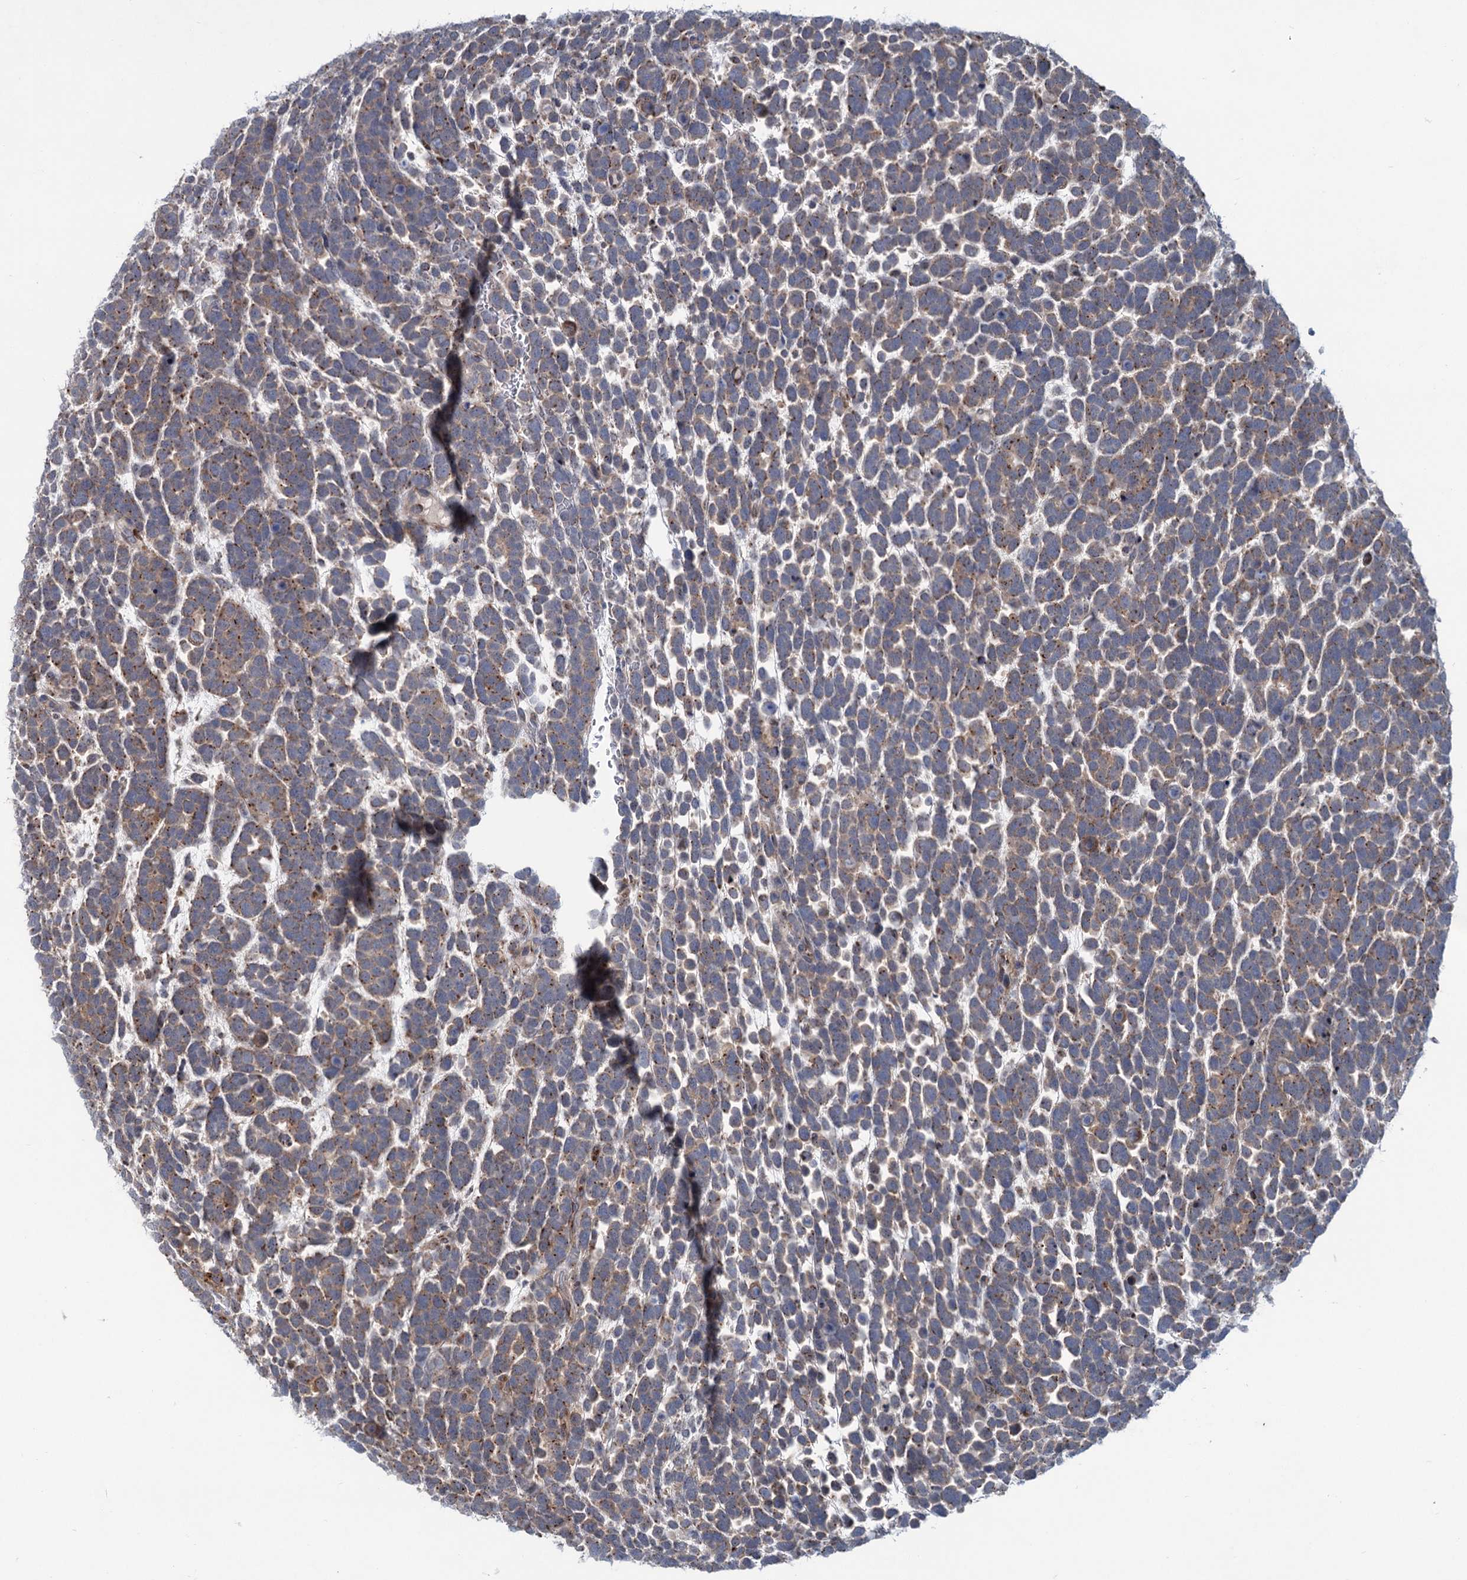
{"staining": {"intensity": "moderate", "quantity": "25%-75%", "location": "cytoplasmic/membranous"}, "tissue": "urothelial cancer", "cell_type": "Tumor cells", "image_type": "cancer", "snomed": [{"axis": "morphology", "description": "Urothelial carcinoma, High grade"}, {"axis": "topography", "description": "Urinary bladder"}], "caption": "Protein expression analysis of human urothelial cancer reveals moderate cytoplasmic/membranous expression in about 25%-75% of tumor cells.", "gene": "ELP4", "patient": {"sex": "female", "age": 82}}